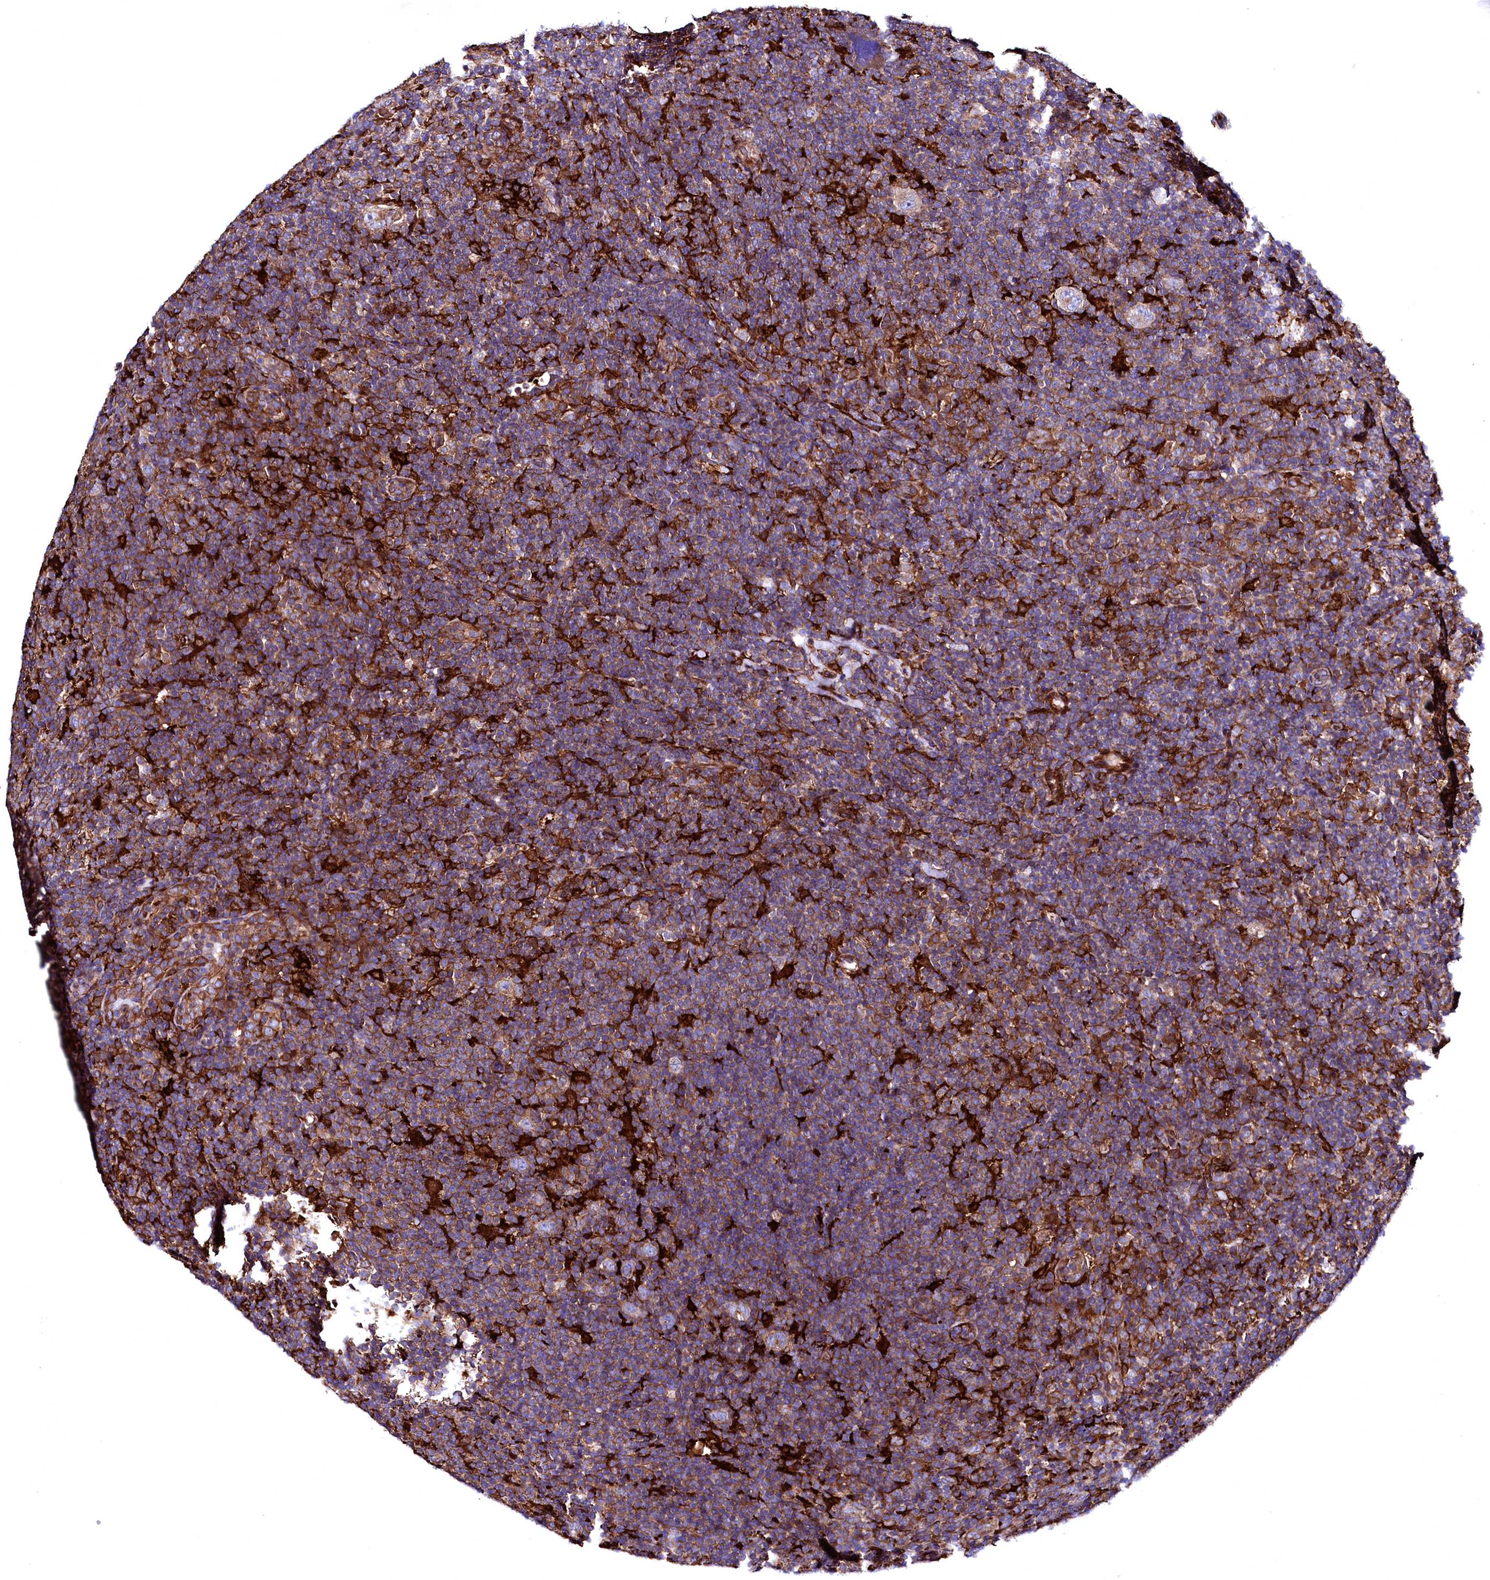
{"staining": {"intensity": "weak", "quantity": ">75%", "location": "cytoplasmic/membranous"}, "tissue": "lymphoma", "cell_type": "Tumor cells", "image_type": "cancer", "snomed": [{"axis": "morphology", "description": "Hodgkin's disease, NOS"}, {"axis": "topography", "description": "Lymph node"}], "caption": "Immunohistochemical staining of Hodgkin's disease demonstrates low levels of weak cytoplasmic/membranous protein expression in approximately >75% of tumor cells.", "gene": "STAMBPL1", "patient": {"sex": "female", "age": 57}}